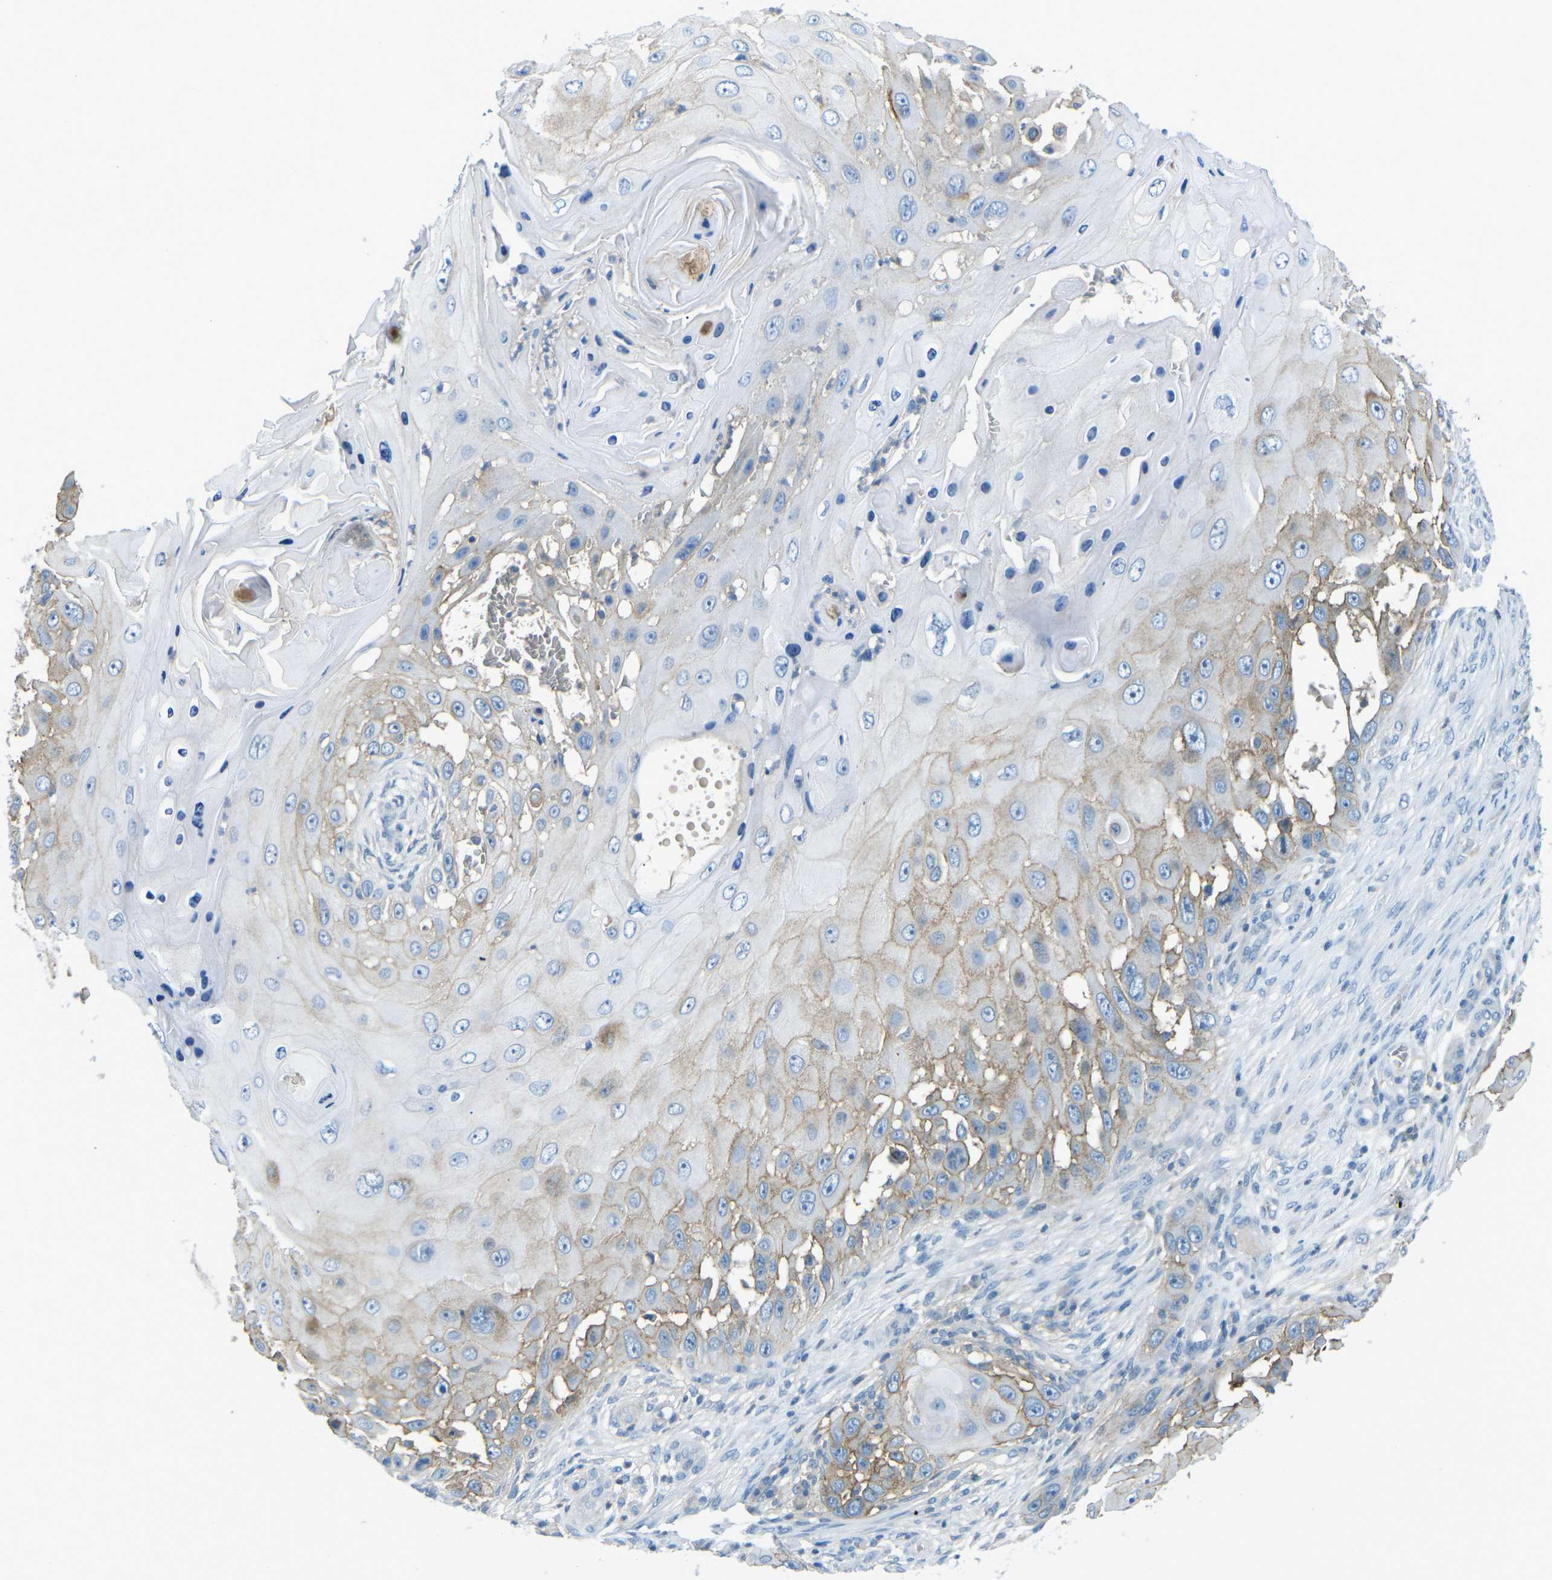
{"staining": {"intensity": "weak", "quantity": "25%-75%", "location": "cytoplasmic/membranous"}, "tissue": "skin cancer", "cell_type": "Tumor cells", "image_type": "cancer", "snomed": [{"axis": "morphology", "description": "Squamous cell carcinoma, NOS"}, {"axis": "topography", "description": "Skin"}], "caption": "Protein staining of skin cancer tissue displays weak cytoplasmic/membranous positivity in approximately 25%-75% of tumor cells. Nuclei are stained in blue.", "gene": "CD47", "patient": {"sex": "female", "age": 44}}